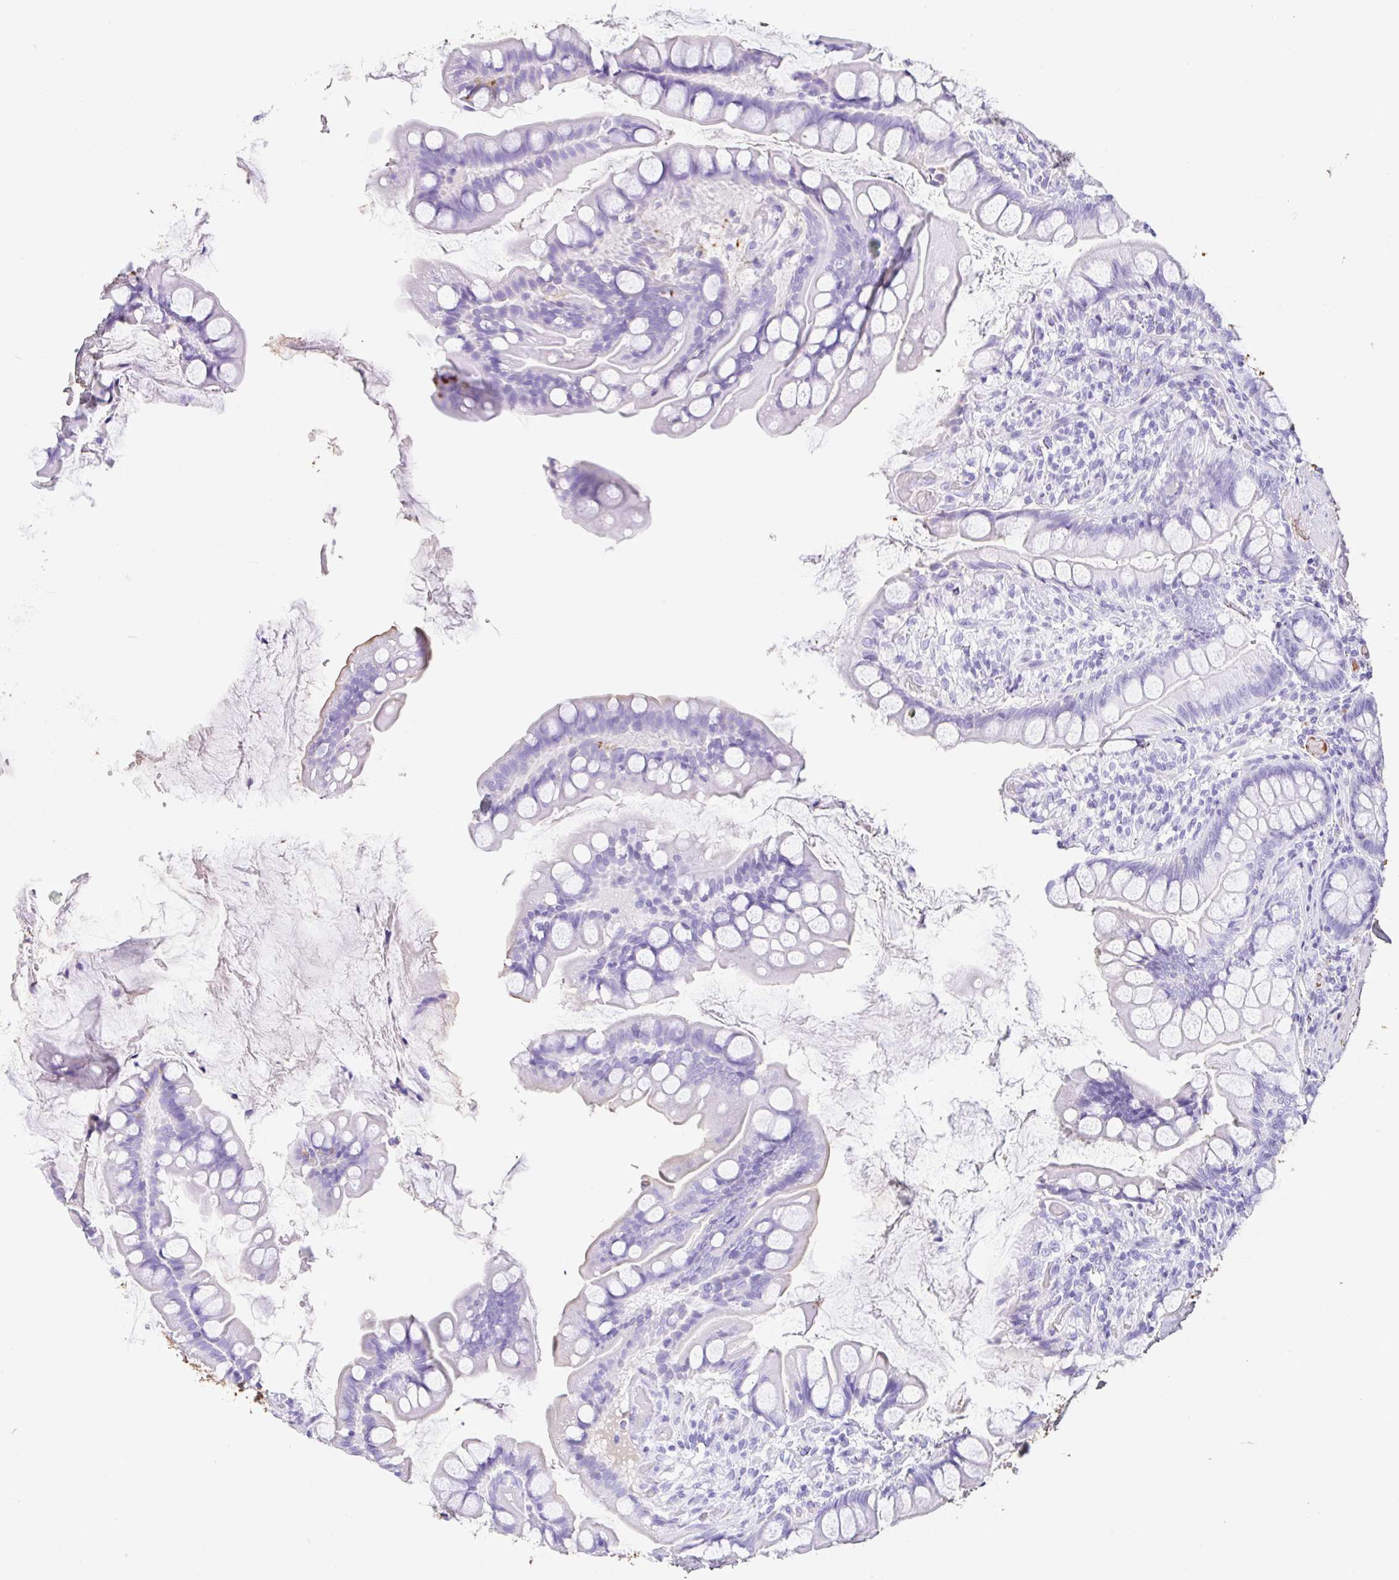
{"staining": {"intensity": "negative", "quantity": "none", "location": "none"}, "tissue": "small intestine", "cell_type": "Glandular cells", "image_type": "normal", "snomed": [{"axis": "morphology", "description": "Normal tissue, NOS"}, {"axis": "topography", "description": "Small intestine"}], "caption": "Histopathology image shows no significant protein positivity in glandular cells of normal small intestine. The staining was performed using DAB to visualize the protein expression in brown, while the nuclei were stained in blue with hematoxylin (Magnification: 20x).", "gene": "HOXC12", "patient": {"sex": "male", "age": 70}}